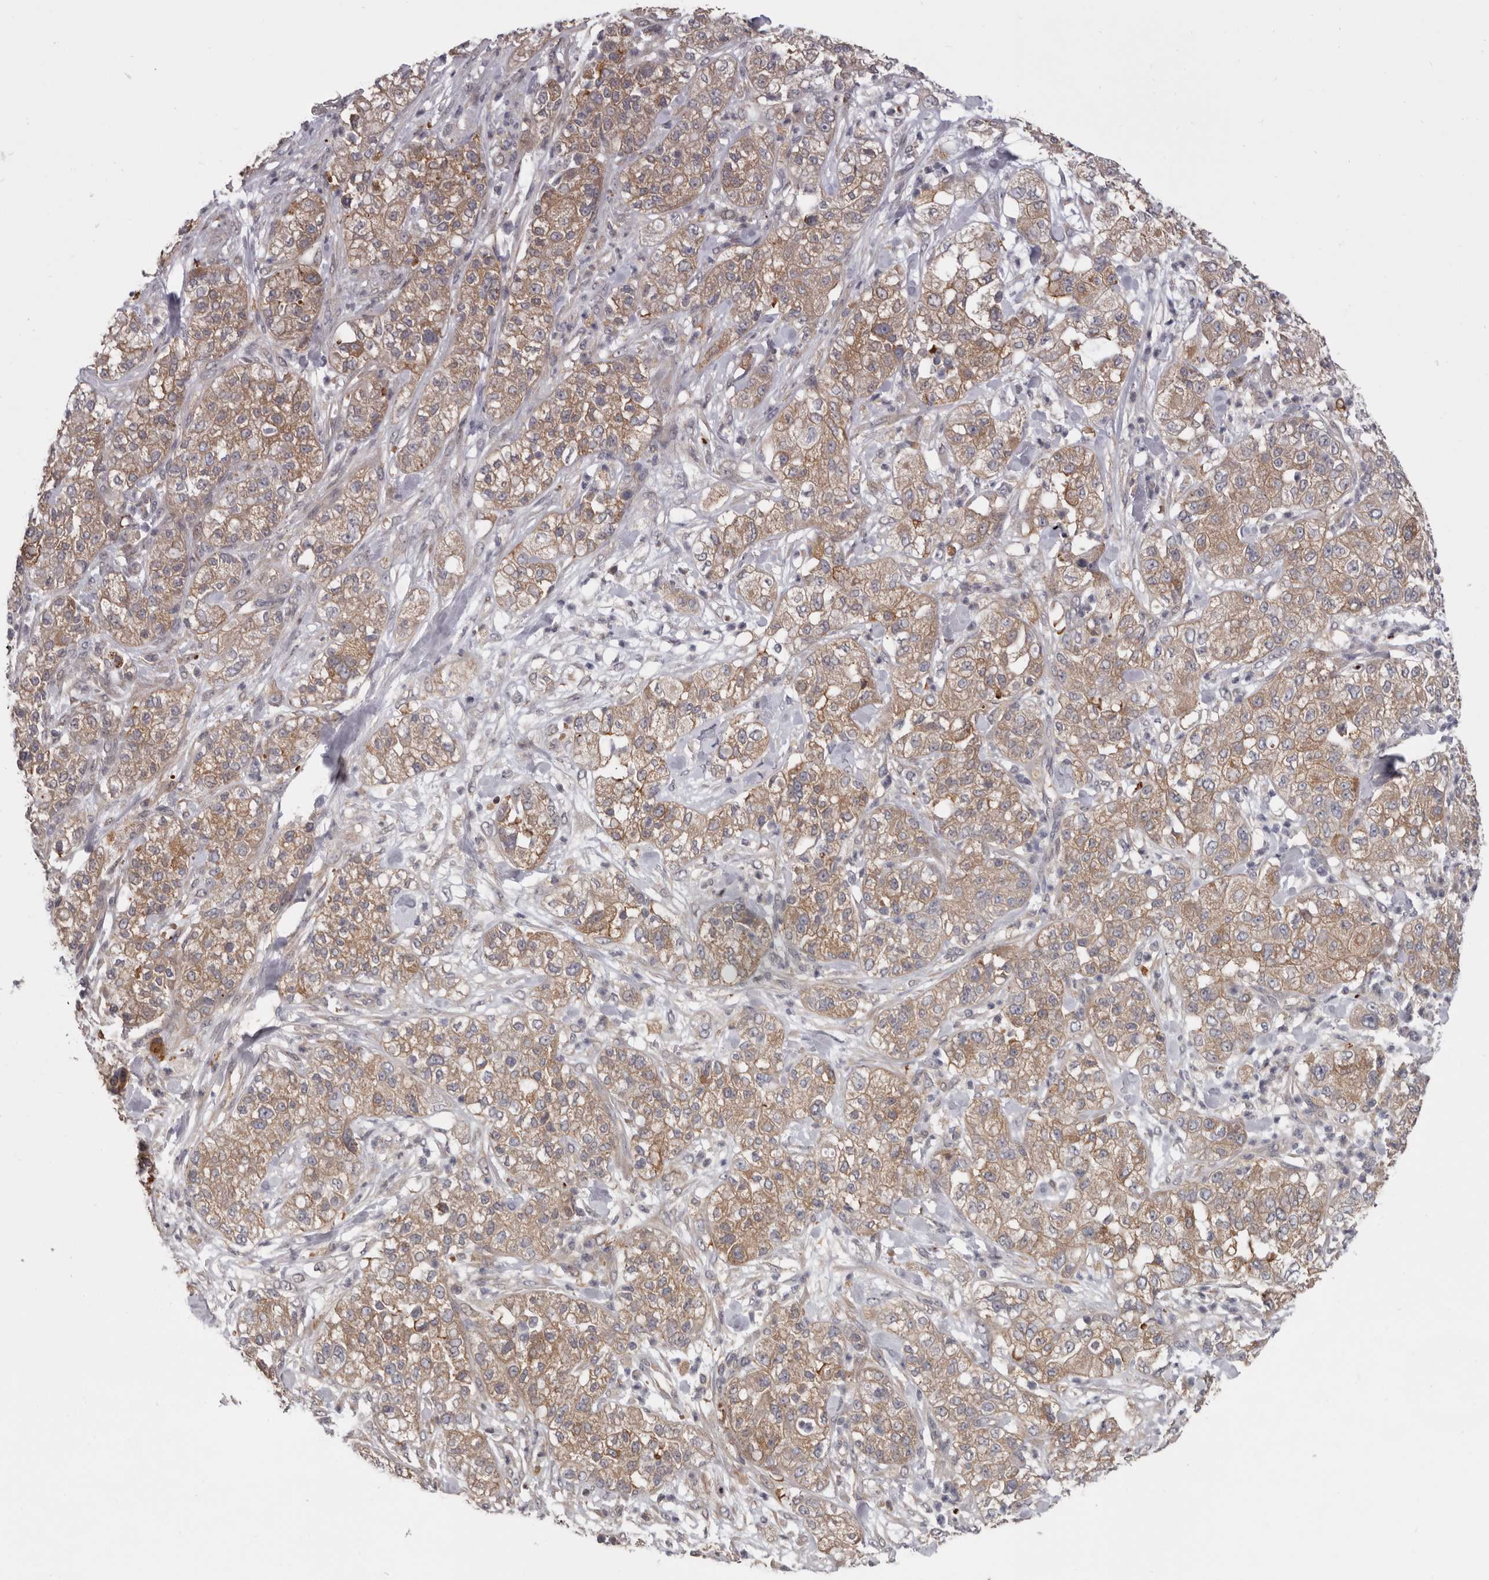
{"staining": {"intensity": "weak", "quantity": ">75%", "location": "cytoplasmic/membranous"}, "tissue": "pancreatic cancer", "cell_type": "Tumor cells", "image_type": "cancer", "snomed": [{"axis": "morphology", "description": "Adenocarcinoma, NOS"}, {"axis": "topography", "description": "Pancreas"}], "caption": "Weak cytoplasmic/membranous staining for a protein is seen in about >75% of tumor cells of pancreatic cancer (adenocarcinoma) using immunohistochemistry.", "gene": "FGFR4", "patient": {"sex": "female", "age": 78}}